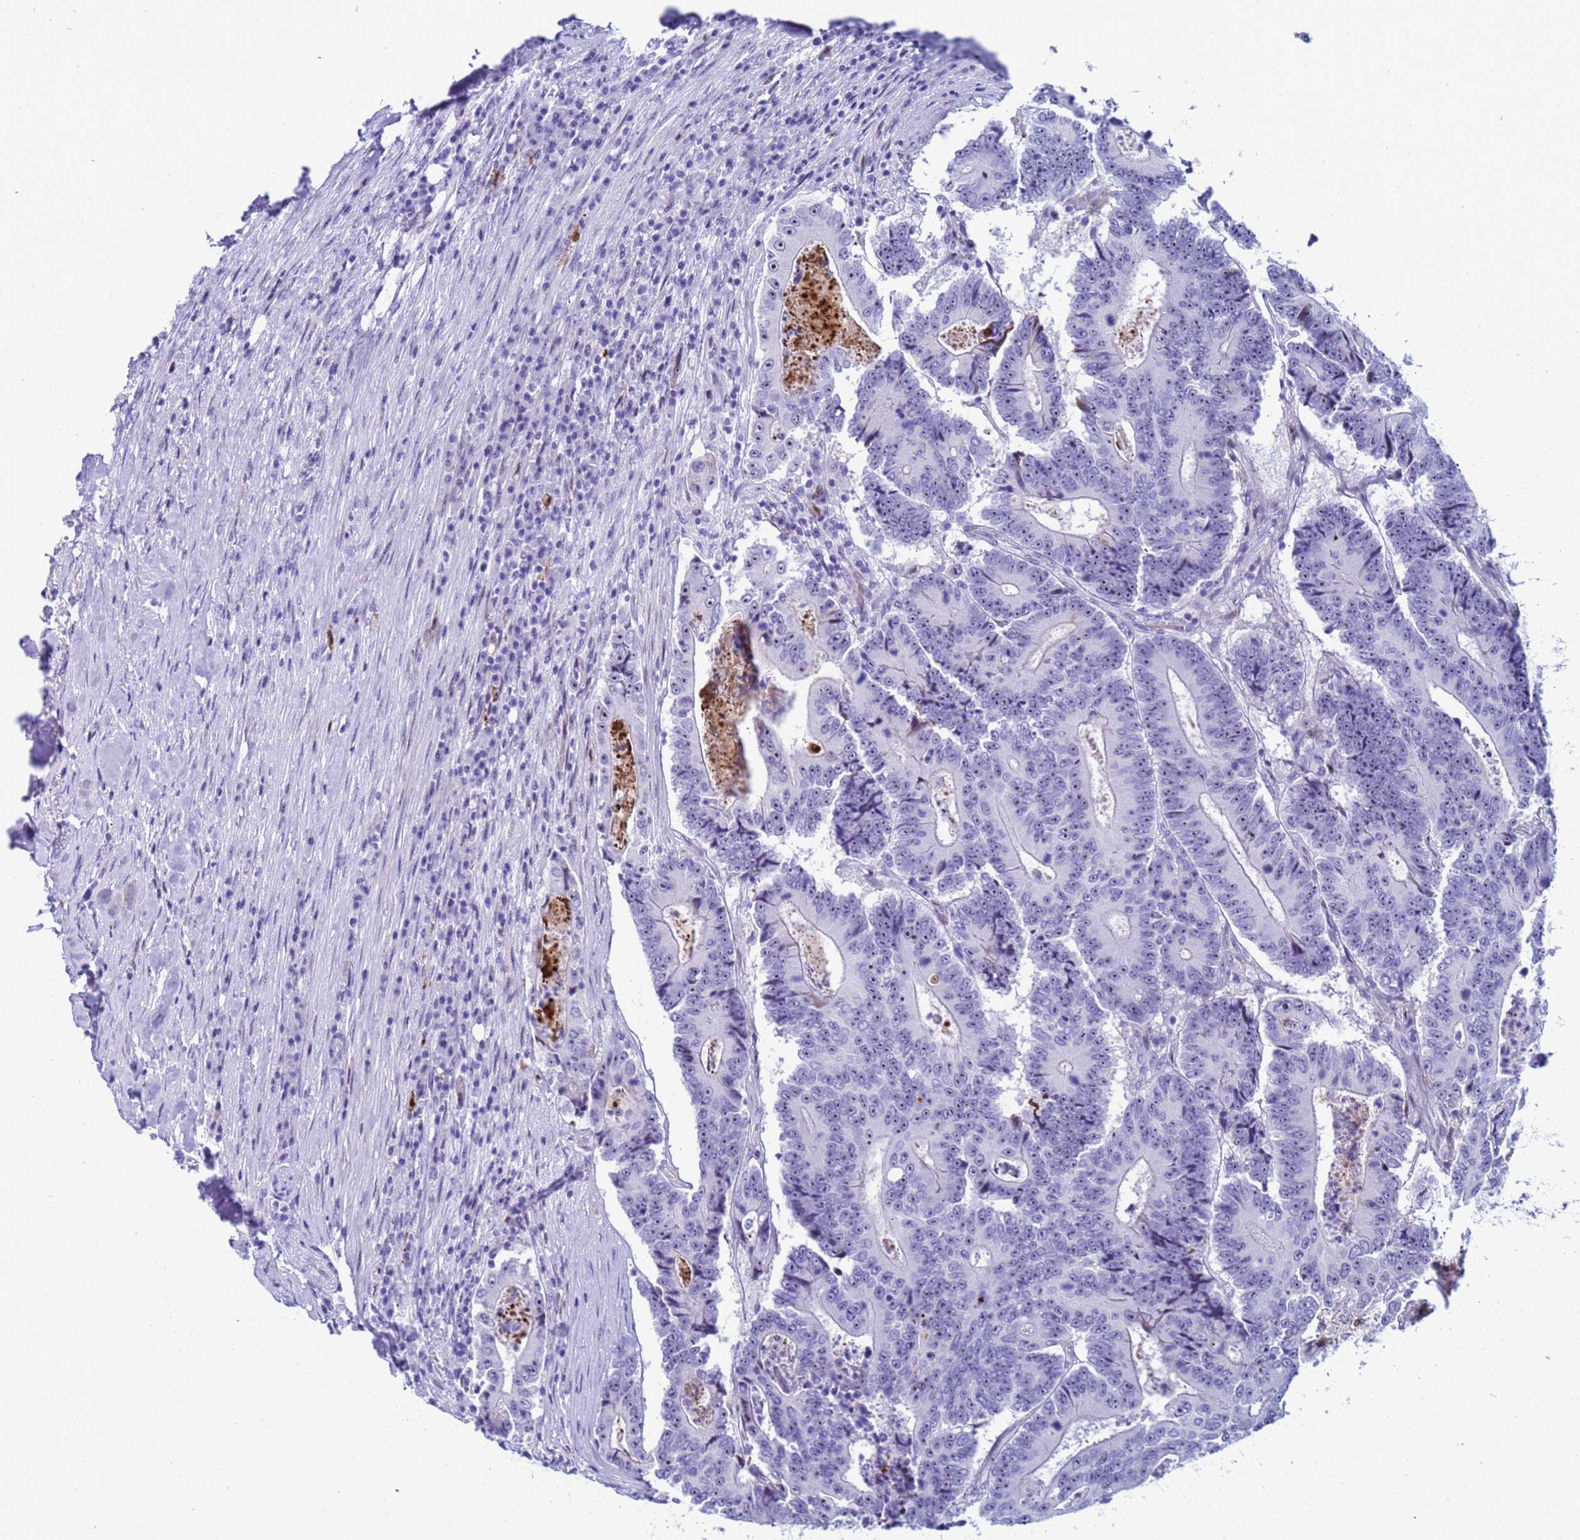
{"staining": {"intensity": "negative", "quantity": "none", "location": "none"}, "tissue": "colorectal cancer", "cell_type": "Tumor cells", "image_type": "cancer", "snomed": [{"axis": "morphology", "description": "Adenocarcinoma, NOS"}, {"axis": "topography", "description": "Colon"}], "caption": "An immunohistochemistry photomicrograph of colorectal cancer is shown. There is no staining in tumor cells of colorectal cancer. (Stains: DAB (3,3'-diaminobenzidine) IHC with hematoxylin counter stain, Microscopy: brightfield microscopy at high magnification).", "gene": "POP5", "patient": {"sex": "male", "age": 83}}